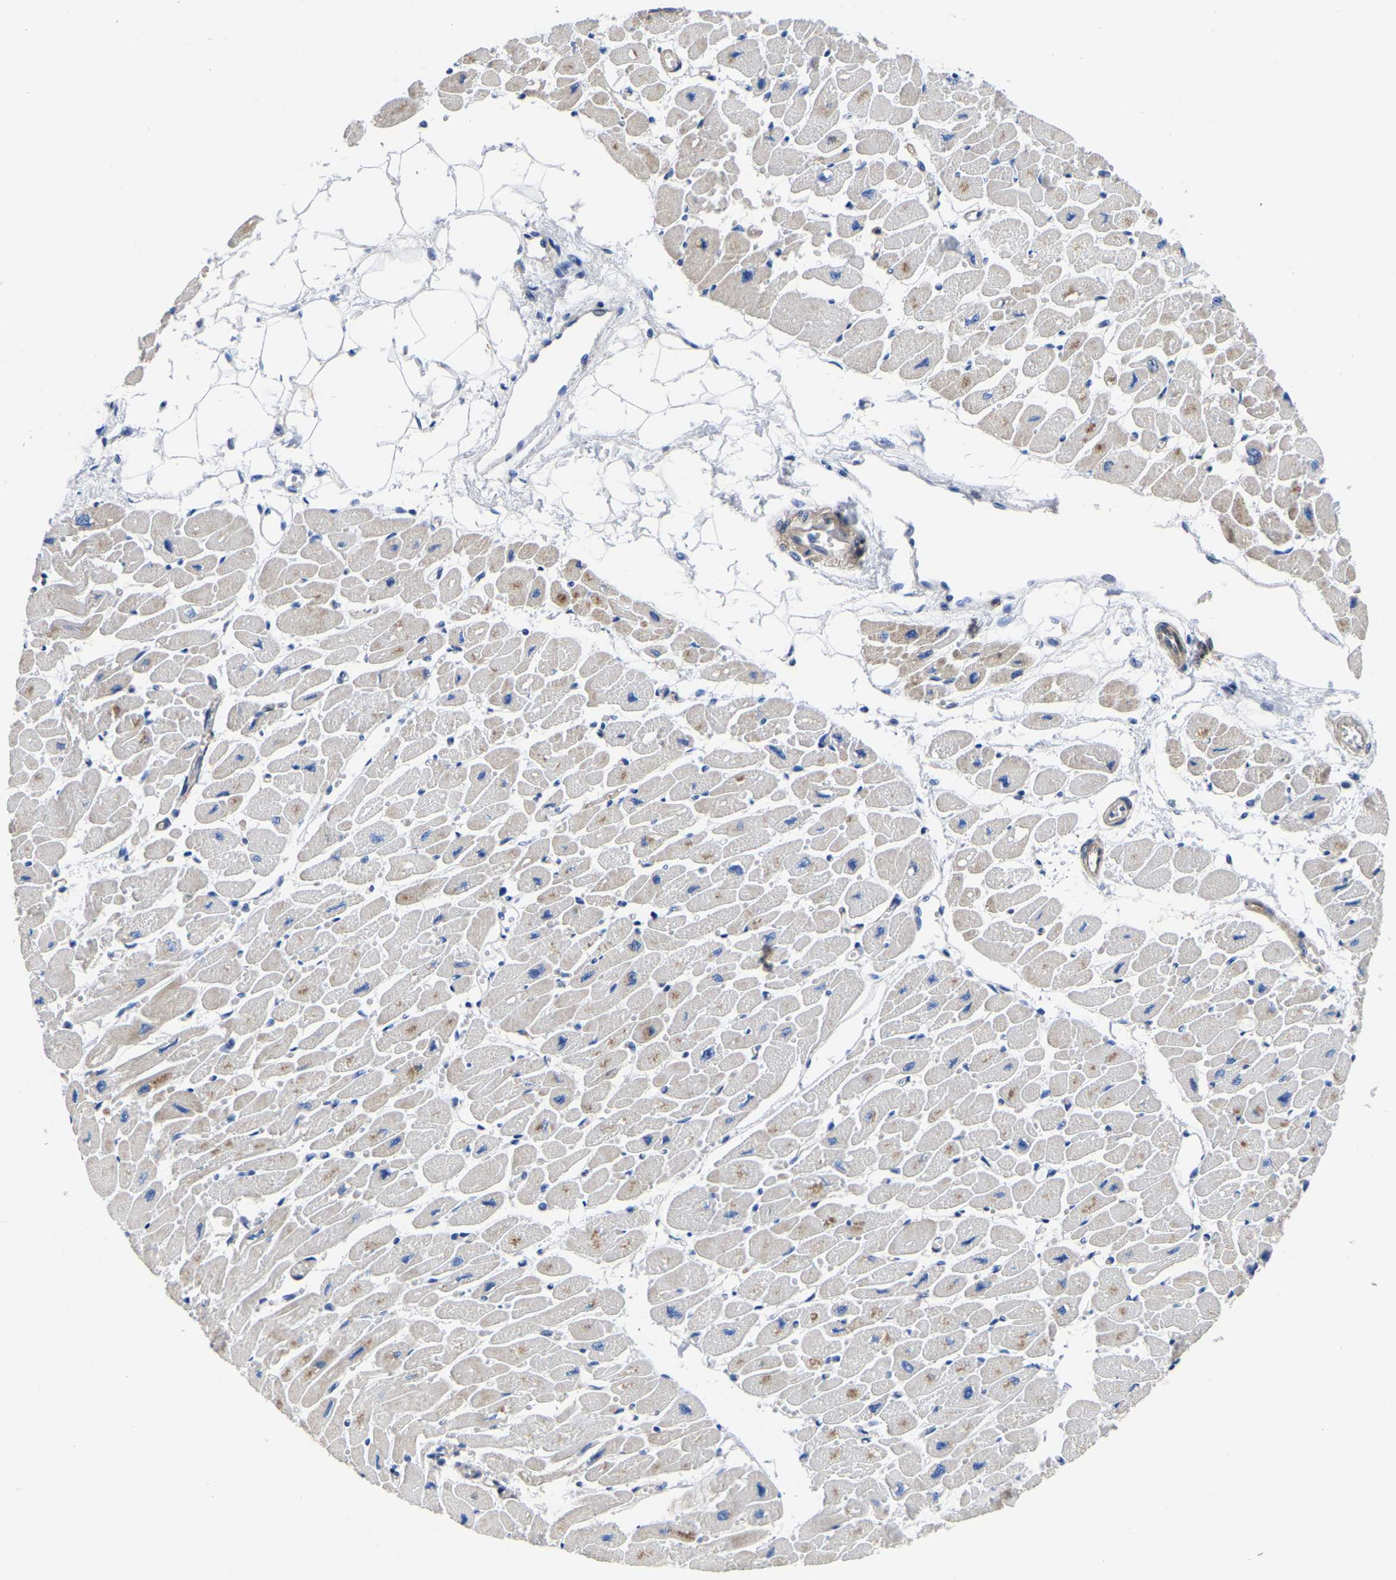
{"staining": {"intensity": "moderate", "quantity": "<25%", "location": "cytoplasmic/membranous"}, "tissue": "heart muscle", "cell_type": "Cardiomyocytes", "image_type": "normal", "snomed": [{"axis": "morphology", "description": "Normal tissue, NOS"}, {"axis": "topography", "description": "Heart"}], "caption": "High-magnification brightfield microscopy of normal heart muscle stained with DAB (3,3'-diaminobenzidine) (brown) and counterstained with hematoxylin (blue). cardiomyocytes exhibit moderate cytoplasmic/membranous expression is appreciated in about<25% of cells.", "gene": "SLC45A3", "patient": {"sex": "female", "age": 54}}